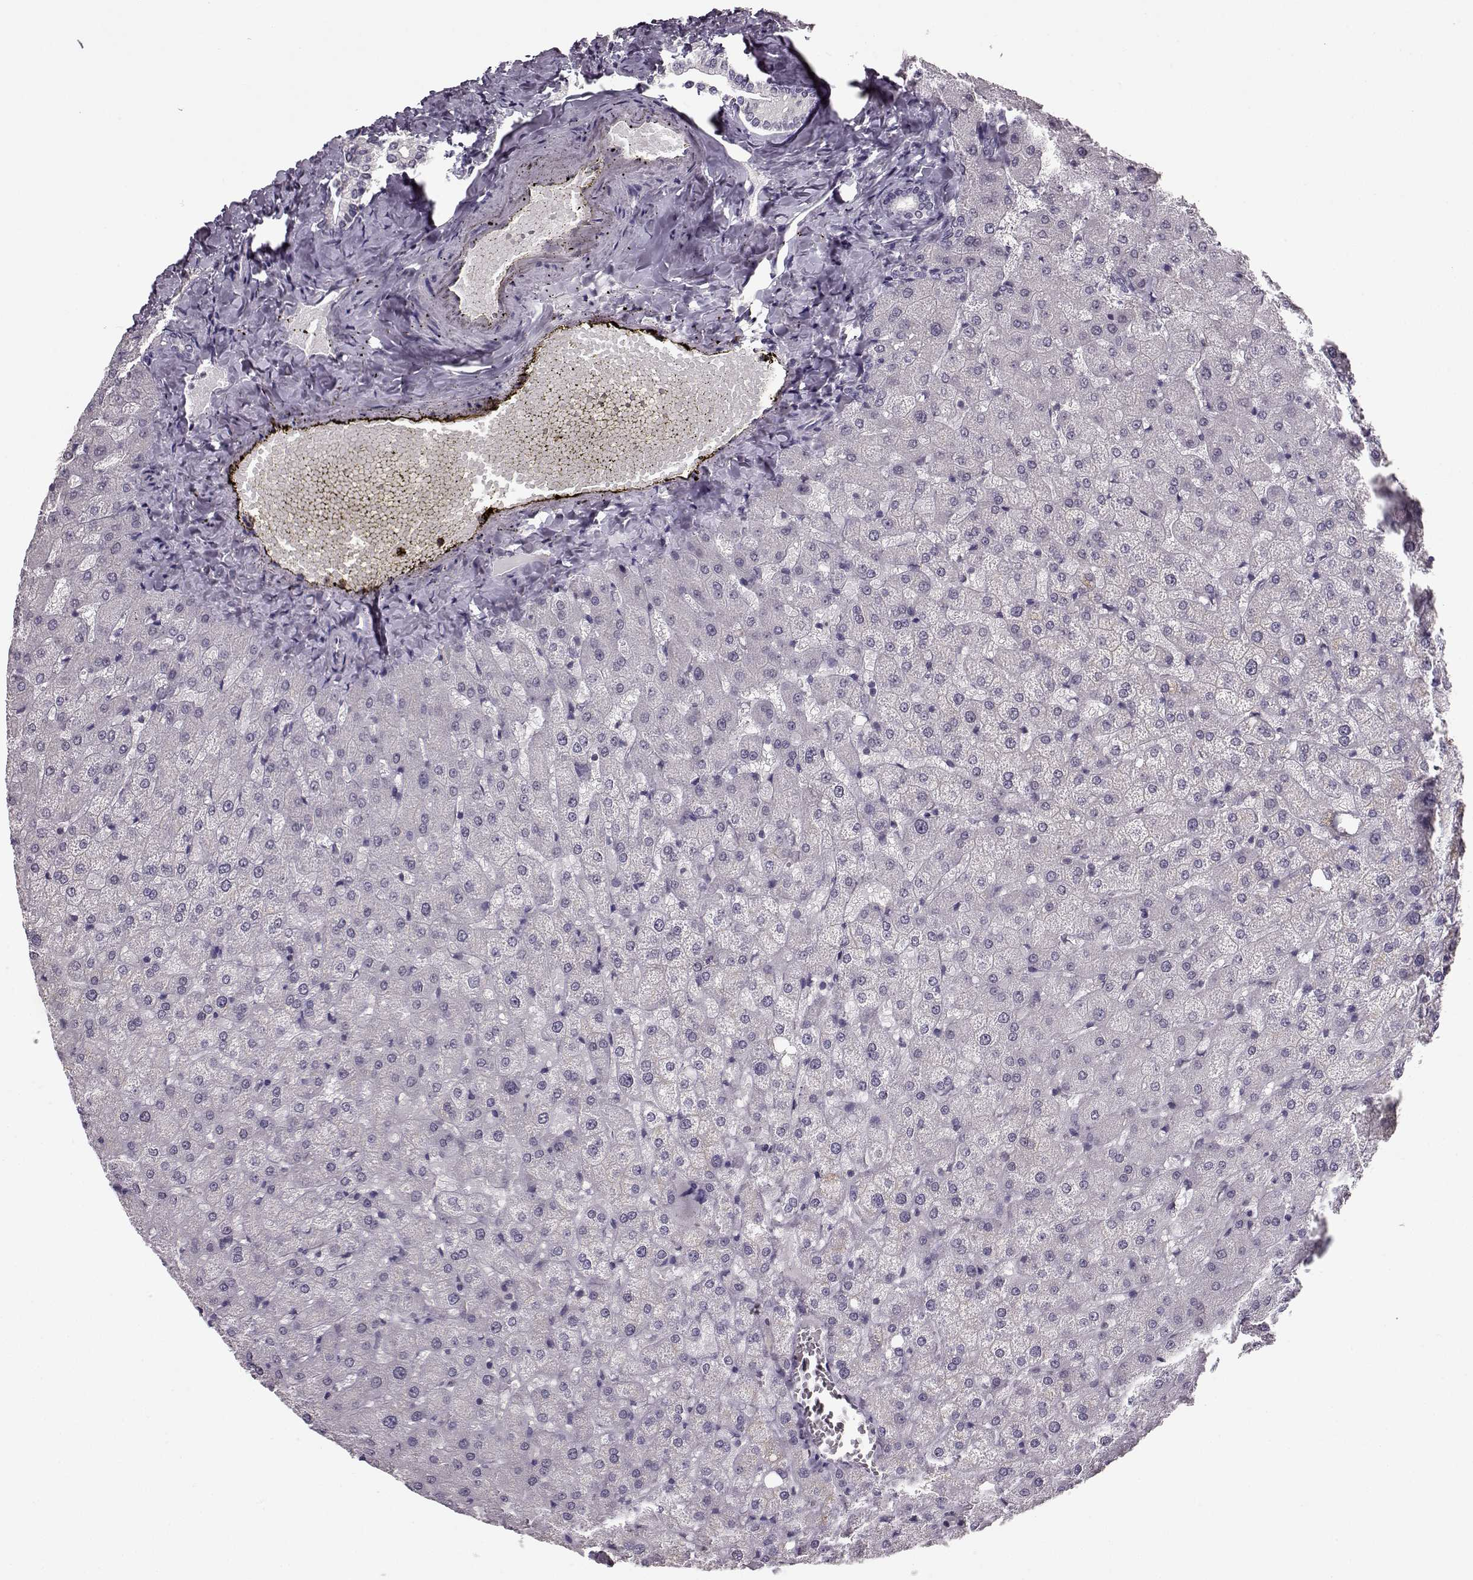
{"staining": {"intensity": "negative", "quantity": "none", "location": "none"}, "tissue": "liver", "cell_type": "Cholangiocytes", "image_type": "normal", "snomed": [{"axis": "morphology", "description": "Normal tissue, NOS"}, {"axis": "topography", "description": "Liver"}], "caption": "Immunohistochemical staining of unremarkable liver displays no significant staining in cholangiocytes. The staining is performed using DAB (3,3'-diaminobenzidine) brown chromogen with nuclei counter-stained in using hematoxylin.", "gene": "RP1L1", "patient": {"sex": "female", "age": 50}}